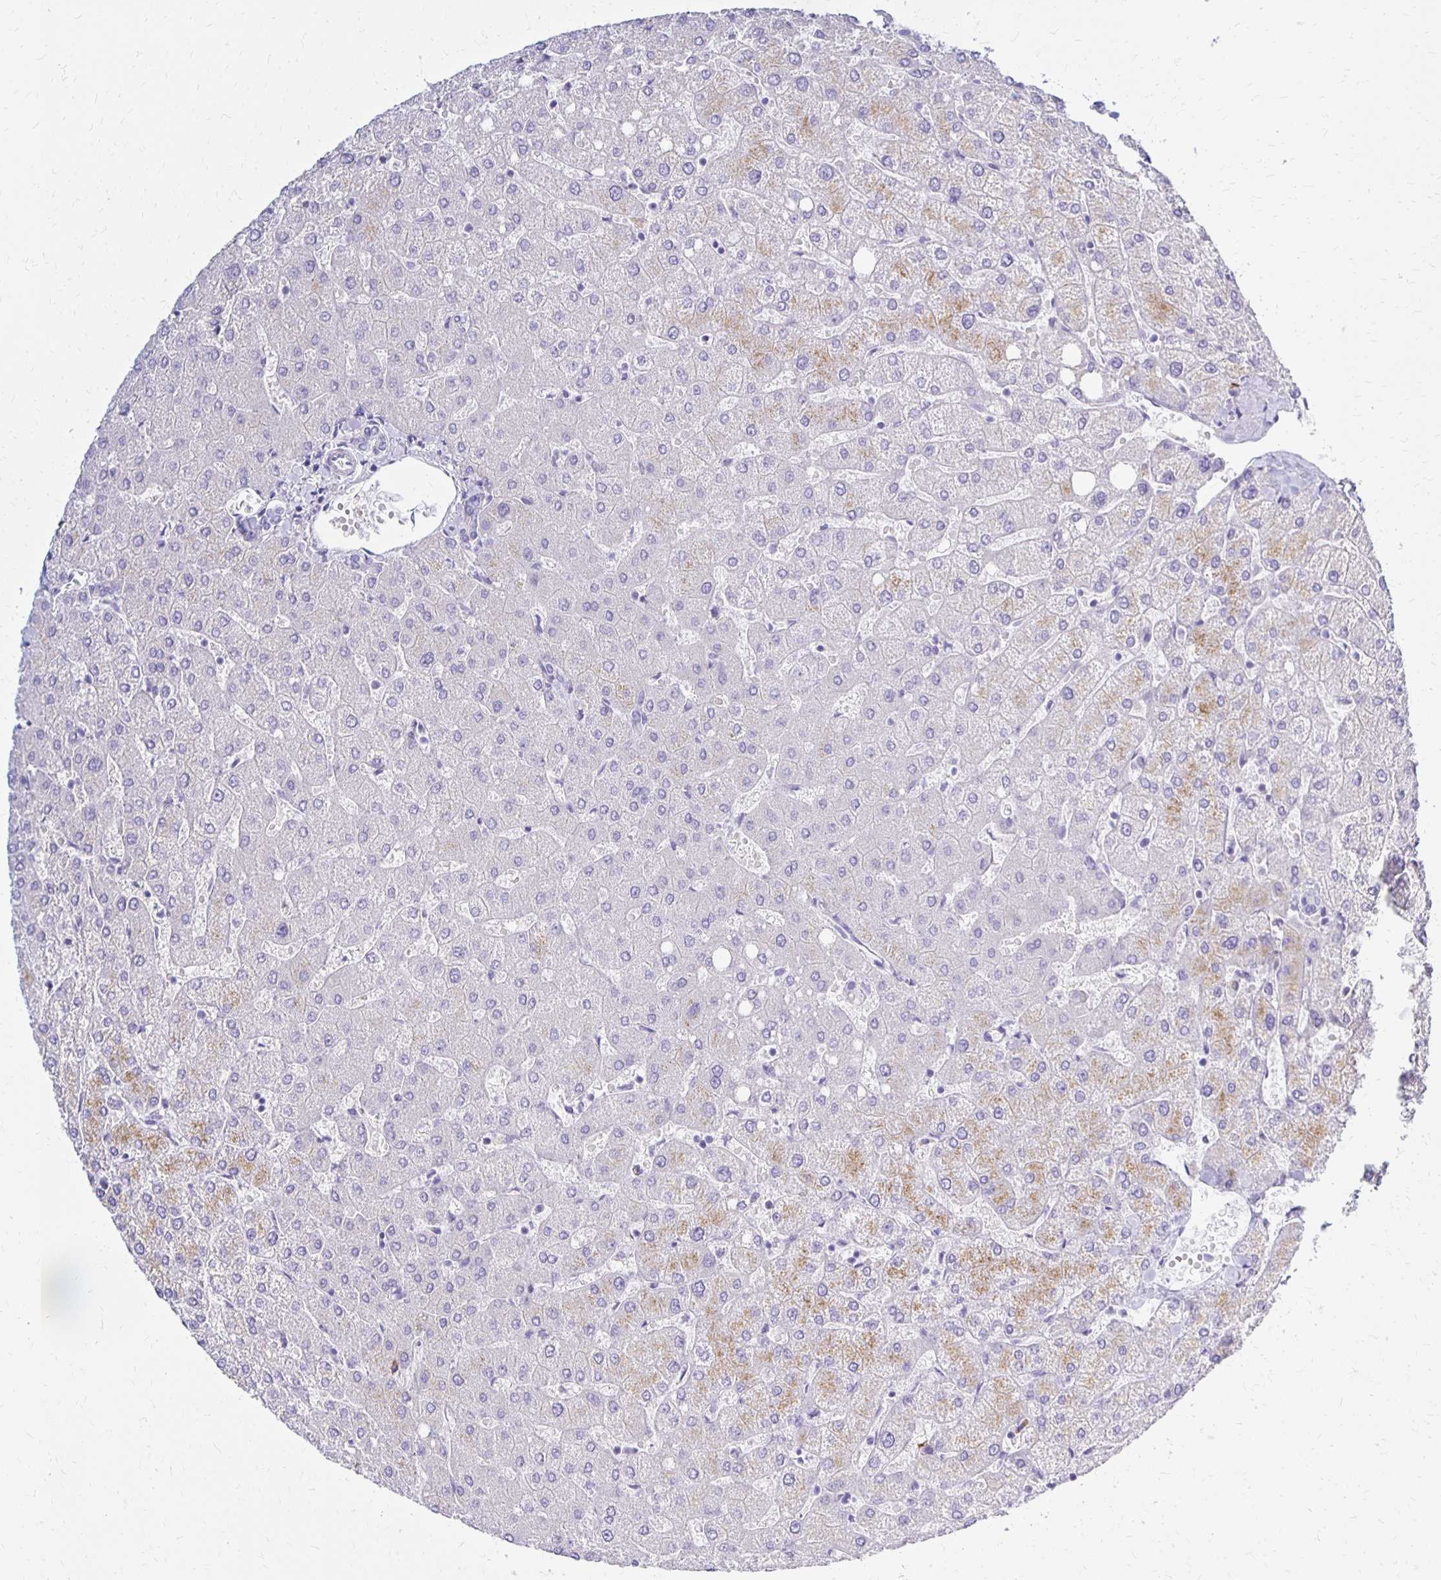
{"staining": {"intensity": "negative", "quantity": "none", "location": "none"}, "tissue": "liver", "cell_type": "Cholangiocytes", "image_type": "normal", "snomed": [{"axis": "morphology", "description": "Normal tissue, NOS"}, {"axis": "topography", "description": "Liver"}], "caption": "Immunohistochemistry image of unremarkable human liver stained for a protein (brown), which demonstrates no expression in cholangiocytes.", "gene": "FNTB", "patient": {"sex": "female", "age": 54}}